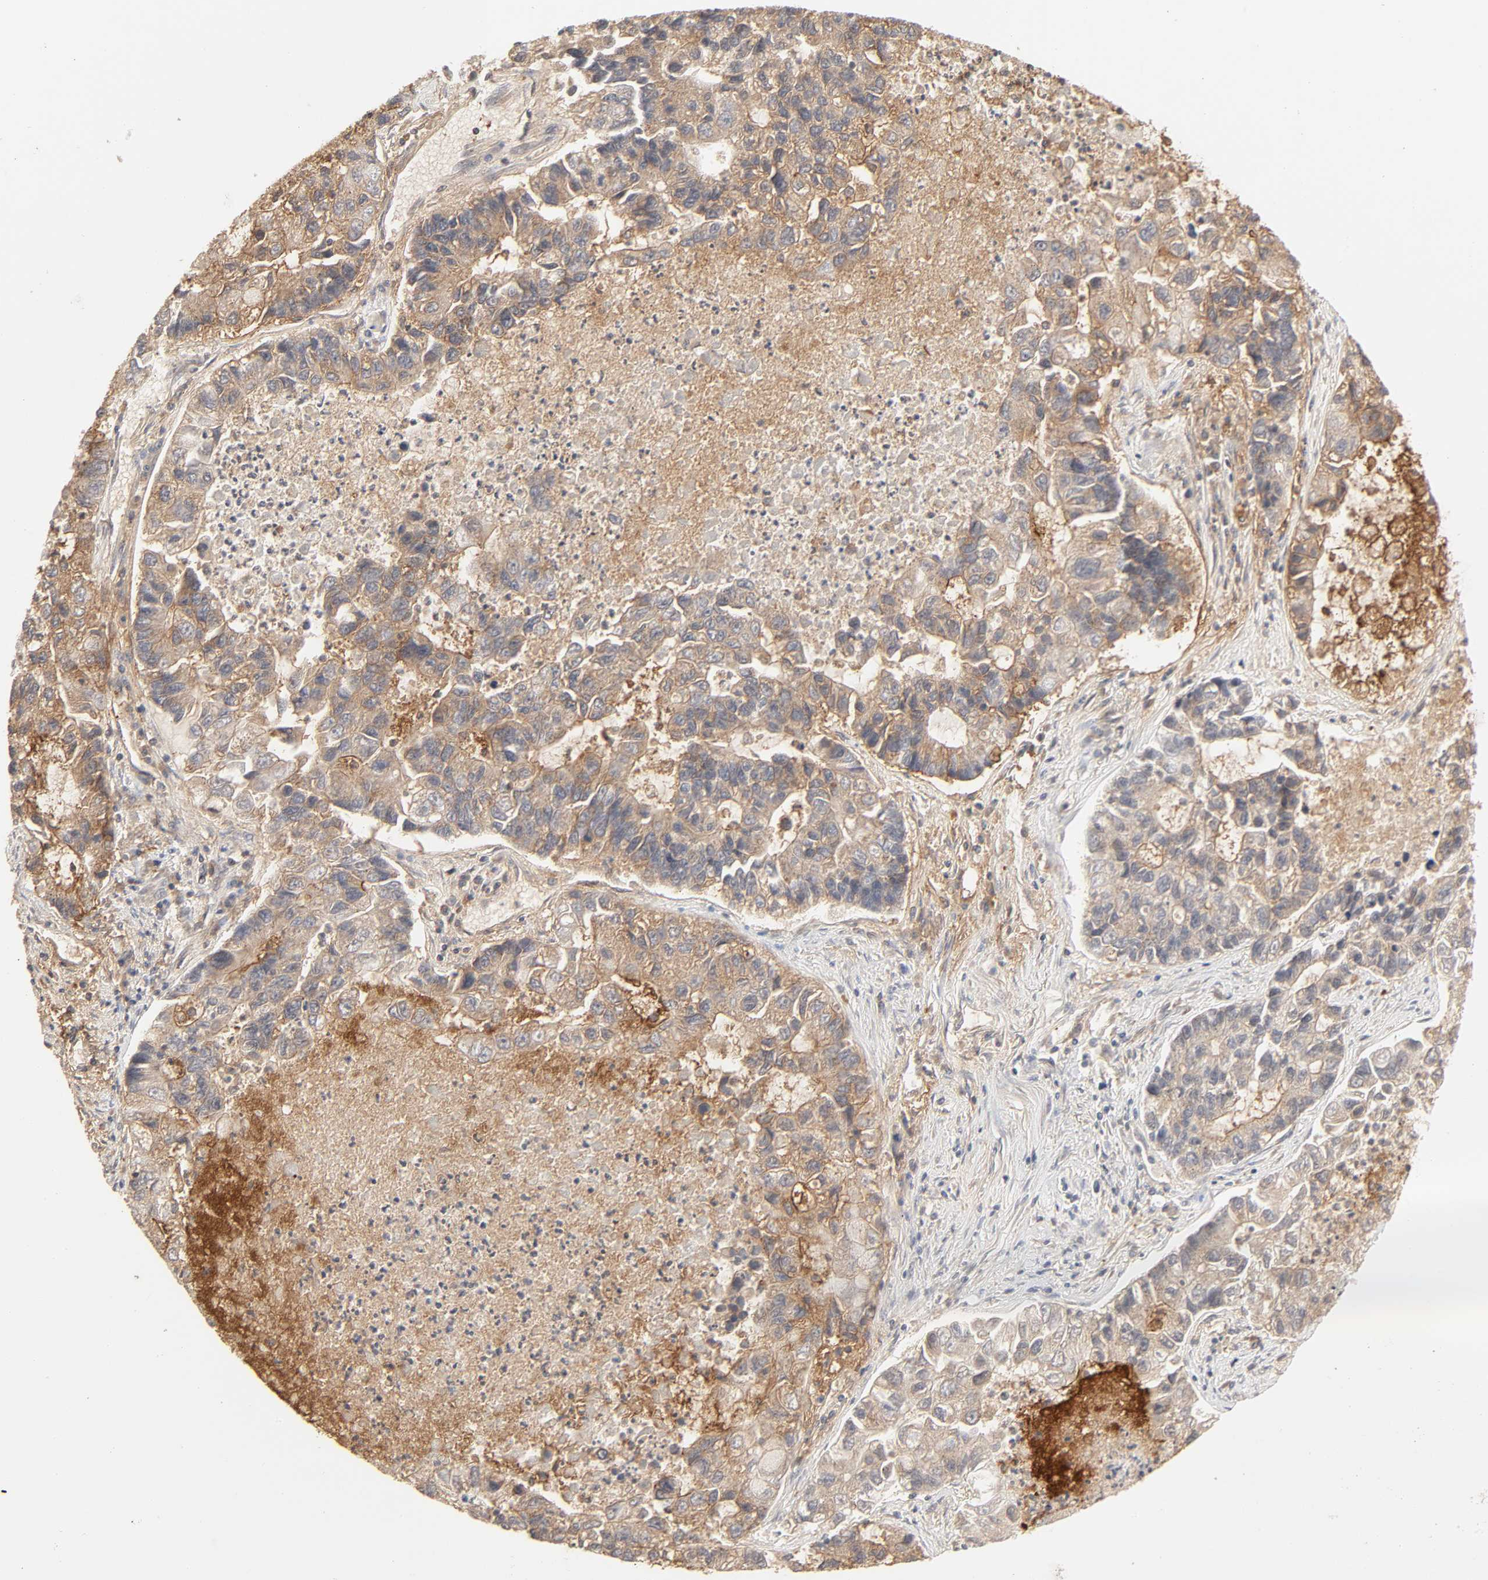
{"staining": {"intensity": "moderate", "quantity": ">75%", "location": "cytoplasmic/membranous"}, "tissue": "lung cancer", "cell_type": "Tumor cells", "image_type": "cancer", "snomed": [{"axis": "morphology", "description": "Adenocarcinoma, NOS"}, {"axis": "topography", "description": "Lung"}], "caption": "Immunohistochemical staining of human lung cancer (adenocarcinoma) shows medium levels of moderate cytoplasmic/membranous staining in about >75% of tumor cells.", "gene": "EPS8", "patient": {"sex": "female", "age": 51}}